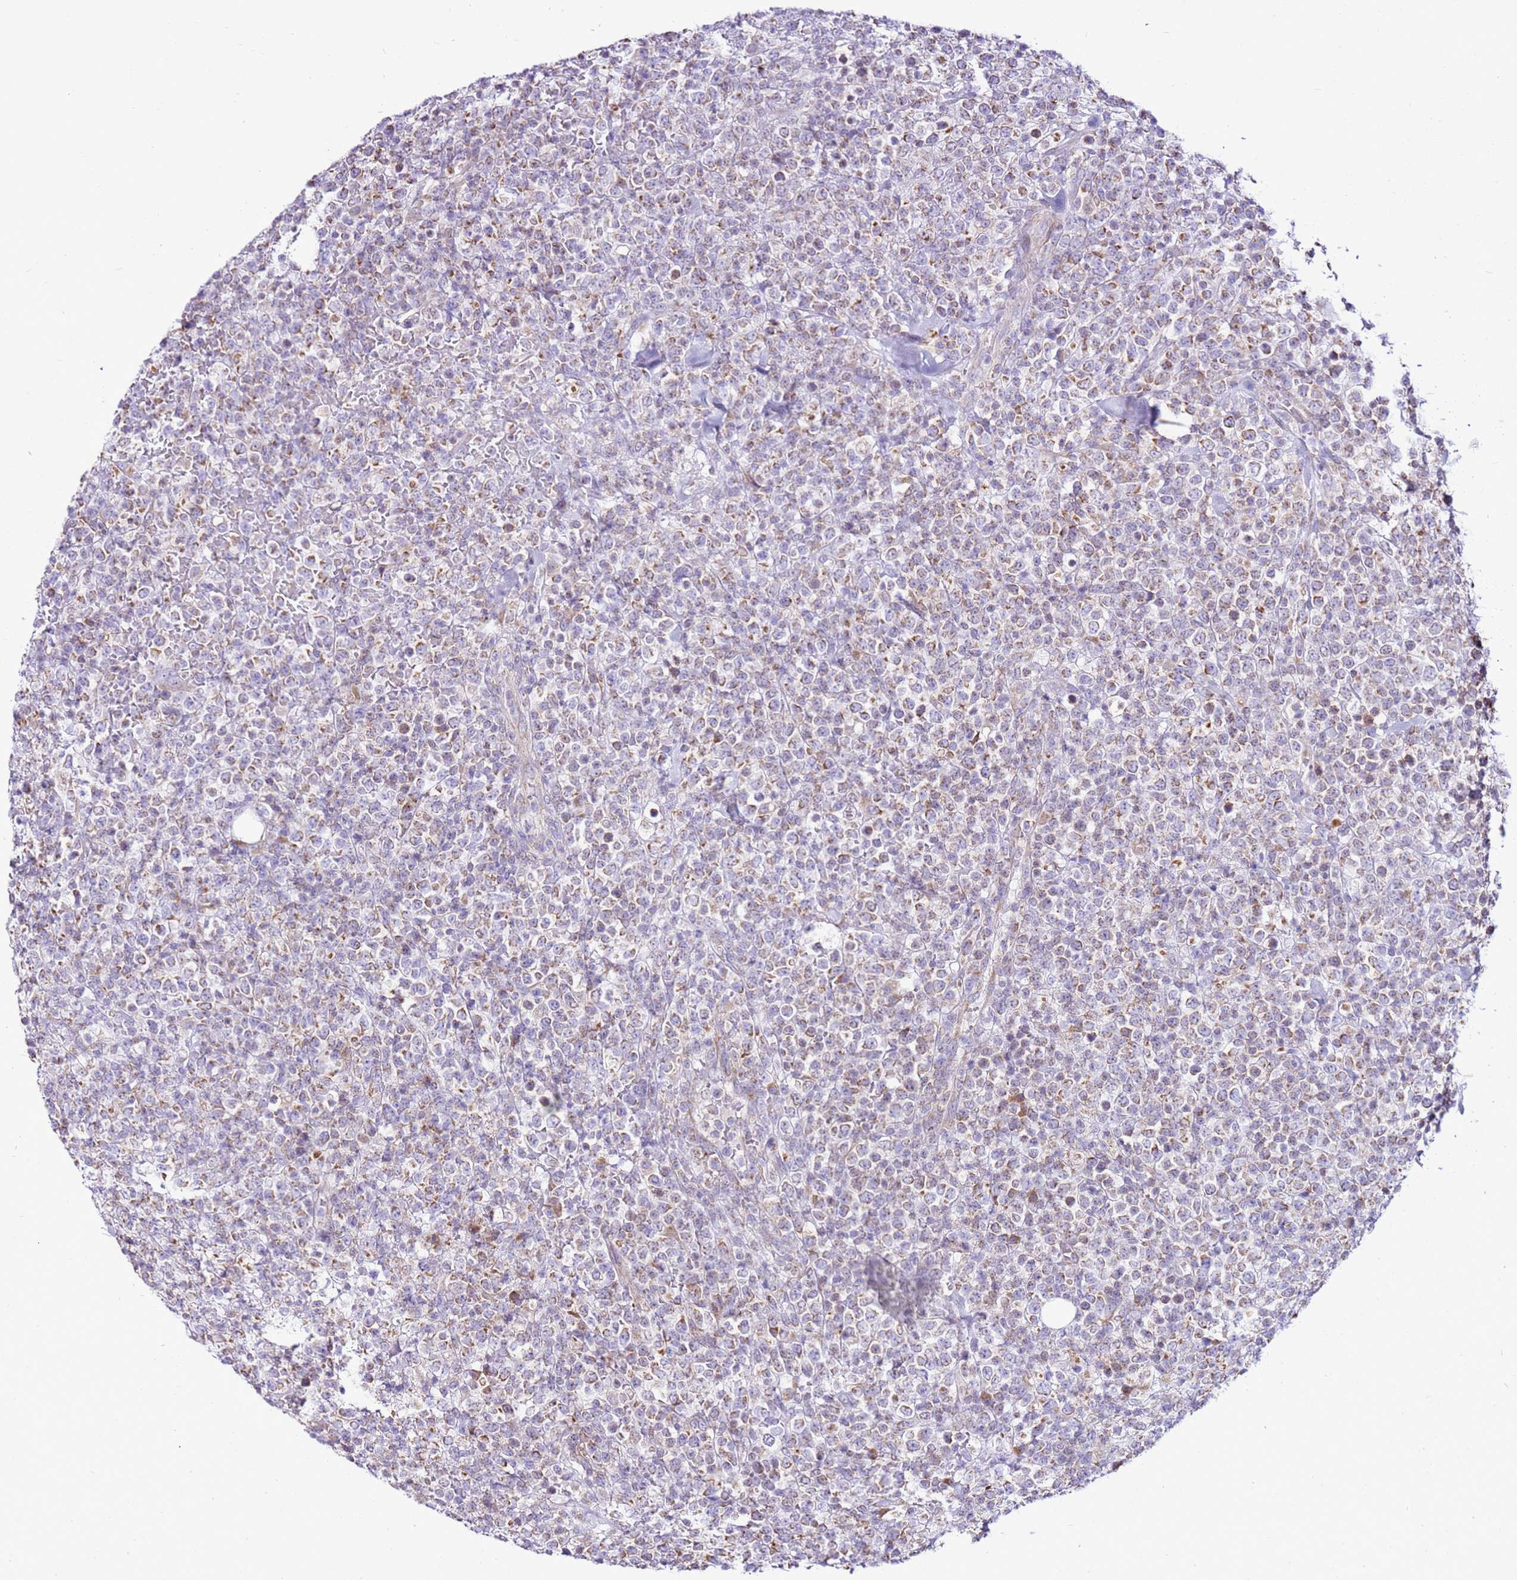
{"staining": {"intensity": "weak", "quantity": "25%-75%", "location": "cytoplasmic/membranous"}, "tissue": "lymphoma", "cell_type": "Tumor cells", "image_type": "cancer", "snomed": [{"axis": "morphology", "description": "Malignant lymphoma, non-Hodgkin's type, High grade"}, {"axis": "topography", "description": "Colon"}], "caption": "Protein expression analysis of high-grade malignant lymphoma, non-Hodgkin's type reveals weak cytoplasmic/membranous staining in about 25%-75% of tumor cells.", "gene": "MRPL36", "patient": {"sex": "female", "age": 53}}